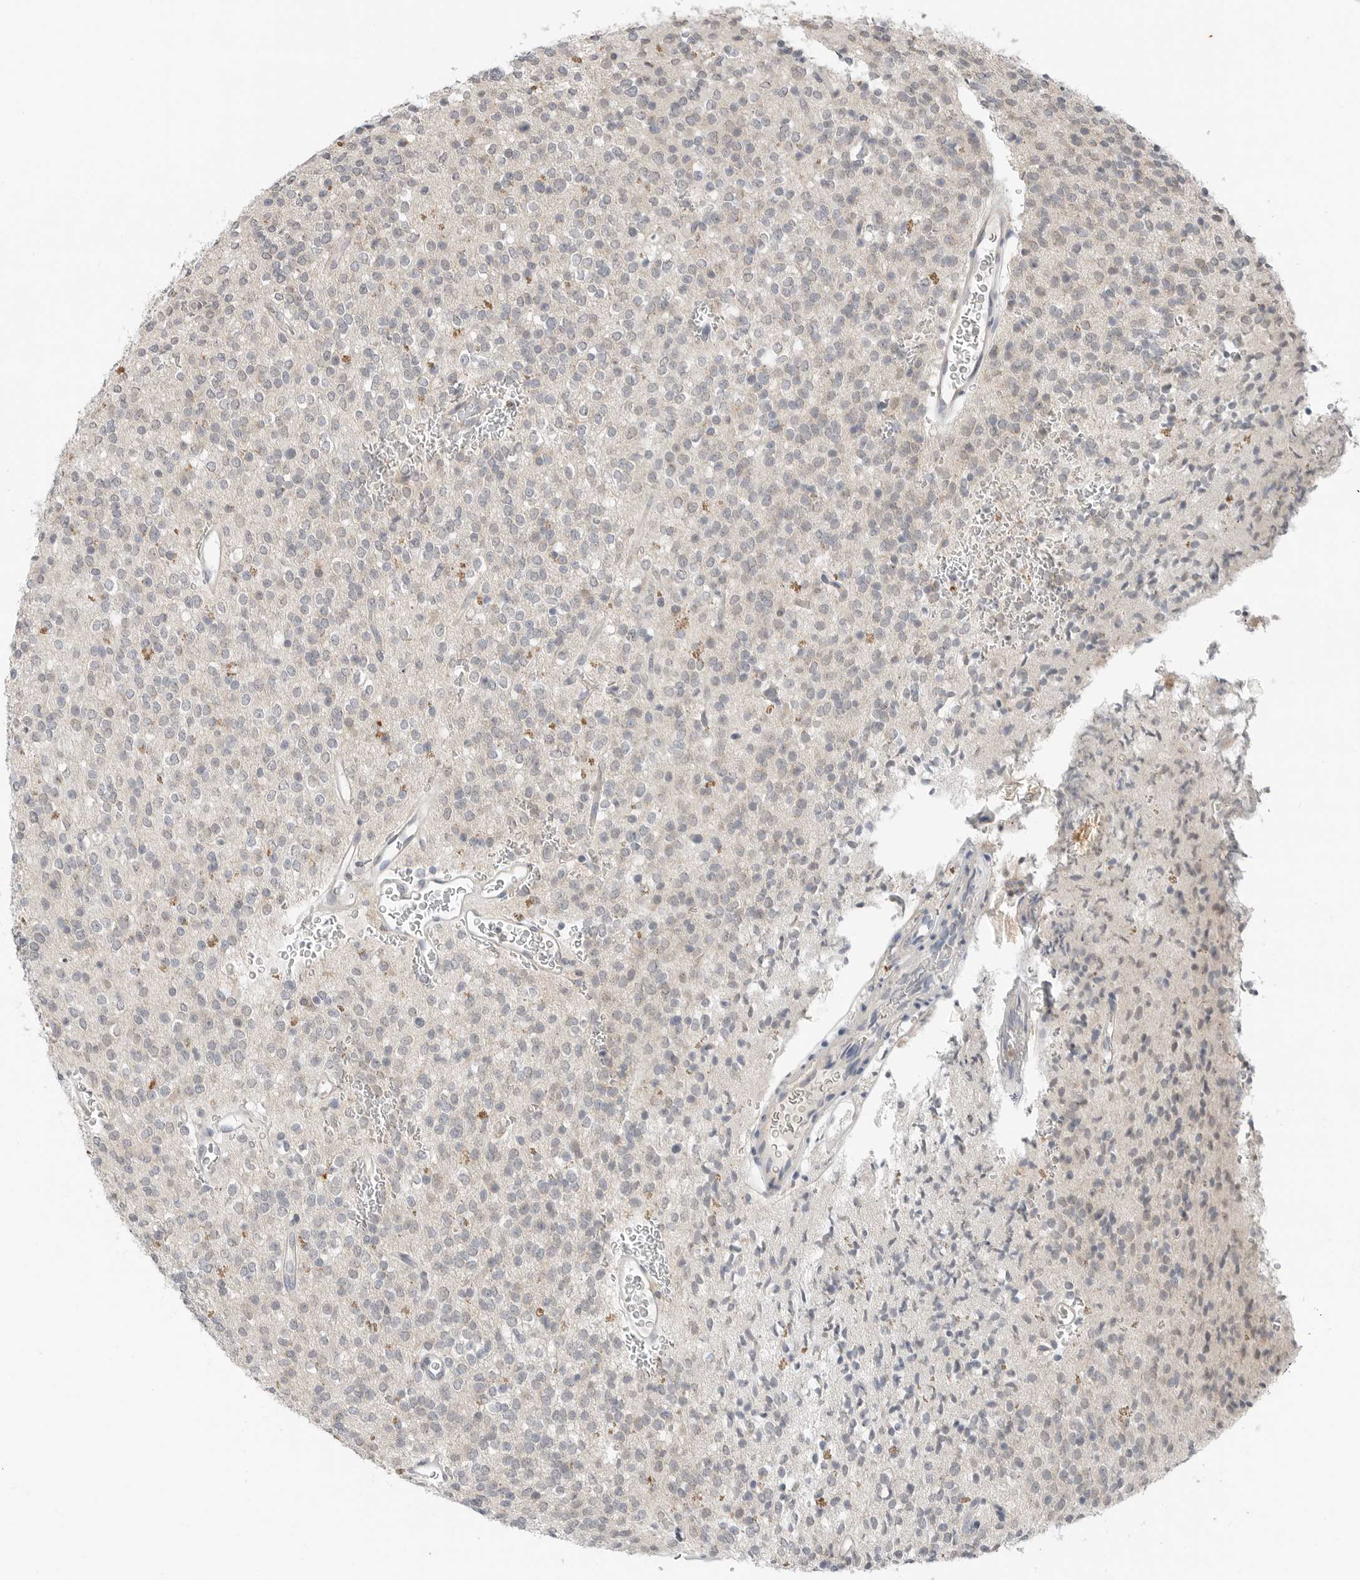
{"staining": {"intensity": "negative", "quantity": "none", "location": "none"}, "tissue": "glioma", "cell_type": "Tumor cells", "image_type": "cancer", "snomed": [{"axis": "morphology", "description": "Glioma, malignant, High grade"}, {"axis": "topography", "description": "Brain"}], "caption": "Immunohistochemical staining of glioma shows no significant positivity in tumor cells.", "gene": "FCRLB", "patient": {"sex": "male", "age": 34}}